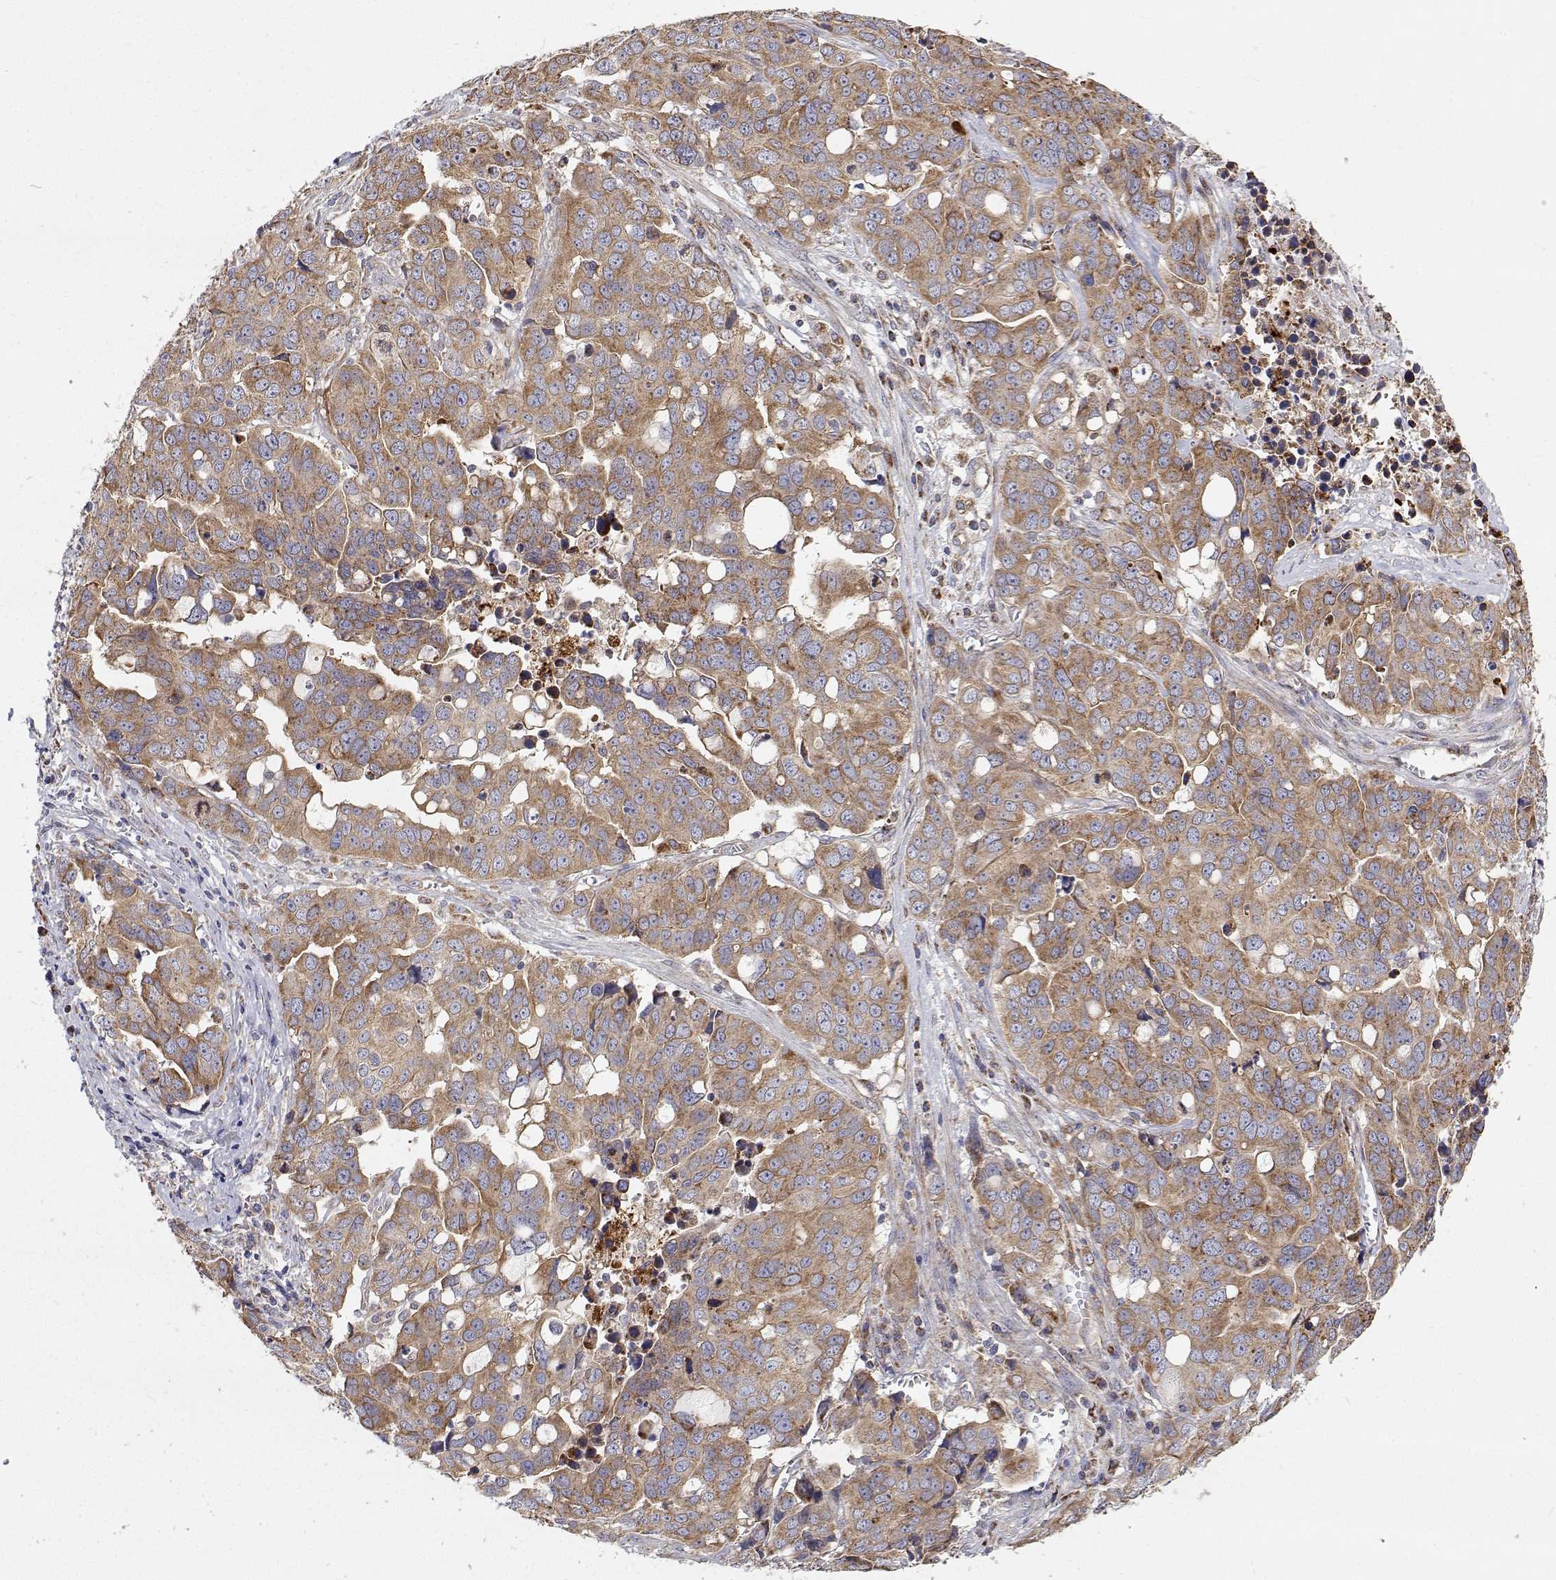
{"staining": {"intensity": "moderate", "quantity": ">75%", "location": "cytoplasmic/membranous"}, "tissue": "ovarian cancer", "cell_type": "Tumor cells", "image_type": "cancer", "snomed": [{"axis": "morphology", "description": "Carcinoma, endometroid"}, {"axis": "topography", "description": "Ovary"}], "caption": "Human ovarian cancer (endometroid carcinoma) stained with a brown dye exhibits moderate cytoplasmic/membranous positive expression in about >75% of tumor cells.", "gene": "SPICE1", "patient": {"sex": "female", "age": 78}}